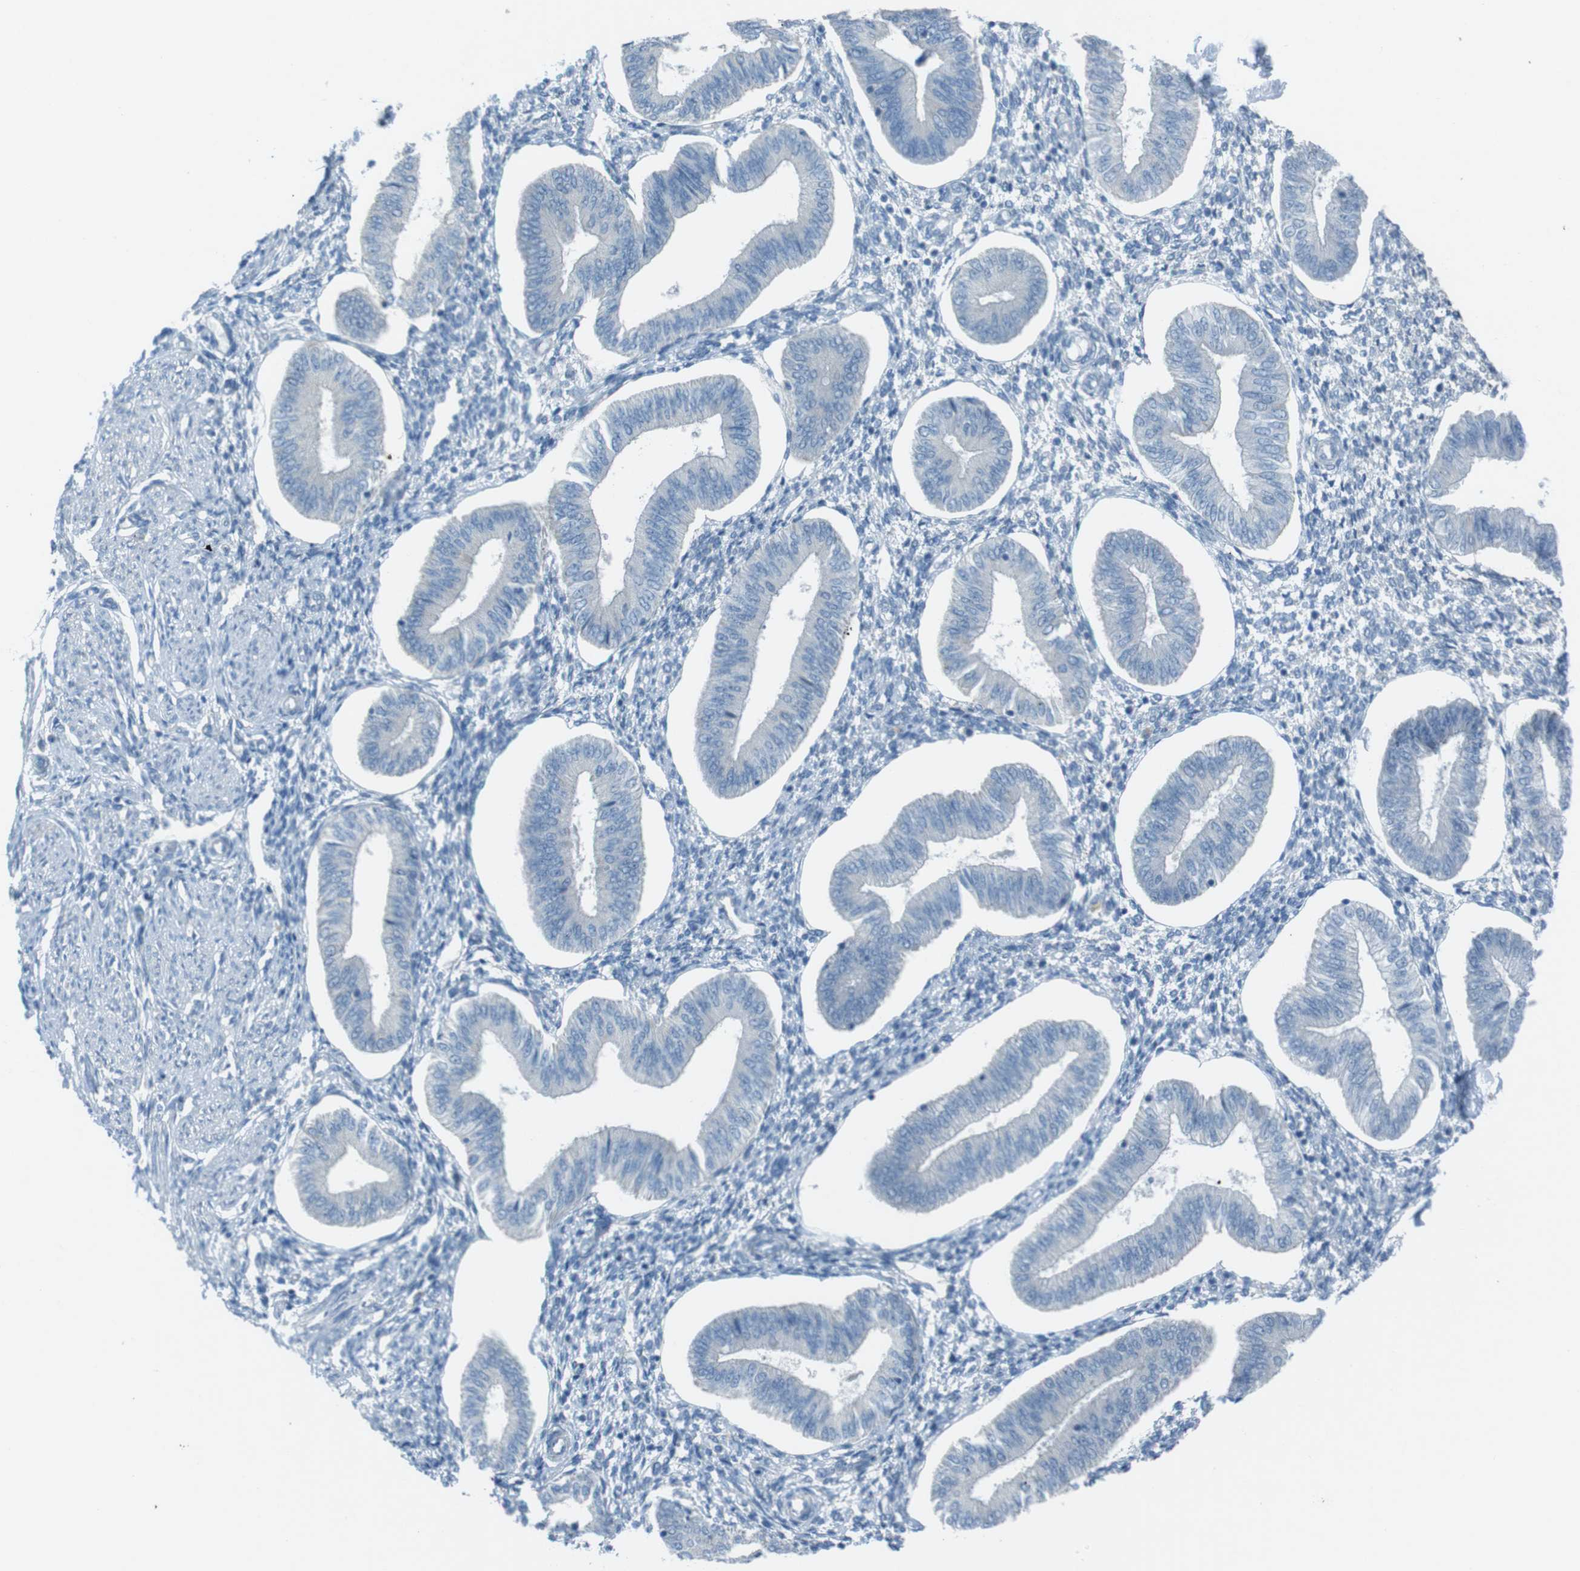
{"staining": {"intensity": "negative", "quantity": "none", "location": "none"}, "tissue": "endometrium", "cell_type": "Cells in endometrial stroma", "image_type": "normal", "snomed": [{"axis": "morphology", "description": "Normal tissue, NOS"}, {"axis": "topography", "description": "Endometrium"}], "caption": "Immunohistochemistry (IHC) micrograph of benign human endometrium stained for a protein (brown), which exhibits no staining in cells in endometrial stroma. (Stains: DAB (3,3'-diaminobenzidine) IHC with hematoxylin counter stain, Microscopy: brightfield microscopy at high magnification).", "gene": "TMEM41B", "patient": {"sex": "female", "age": 50}}